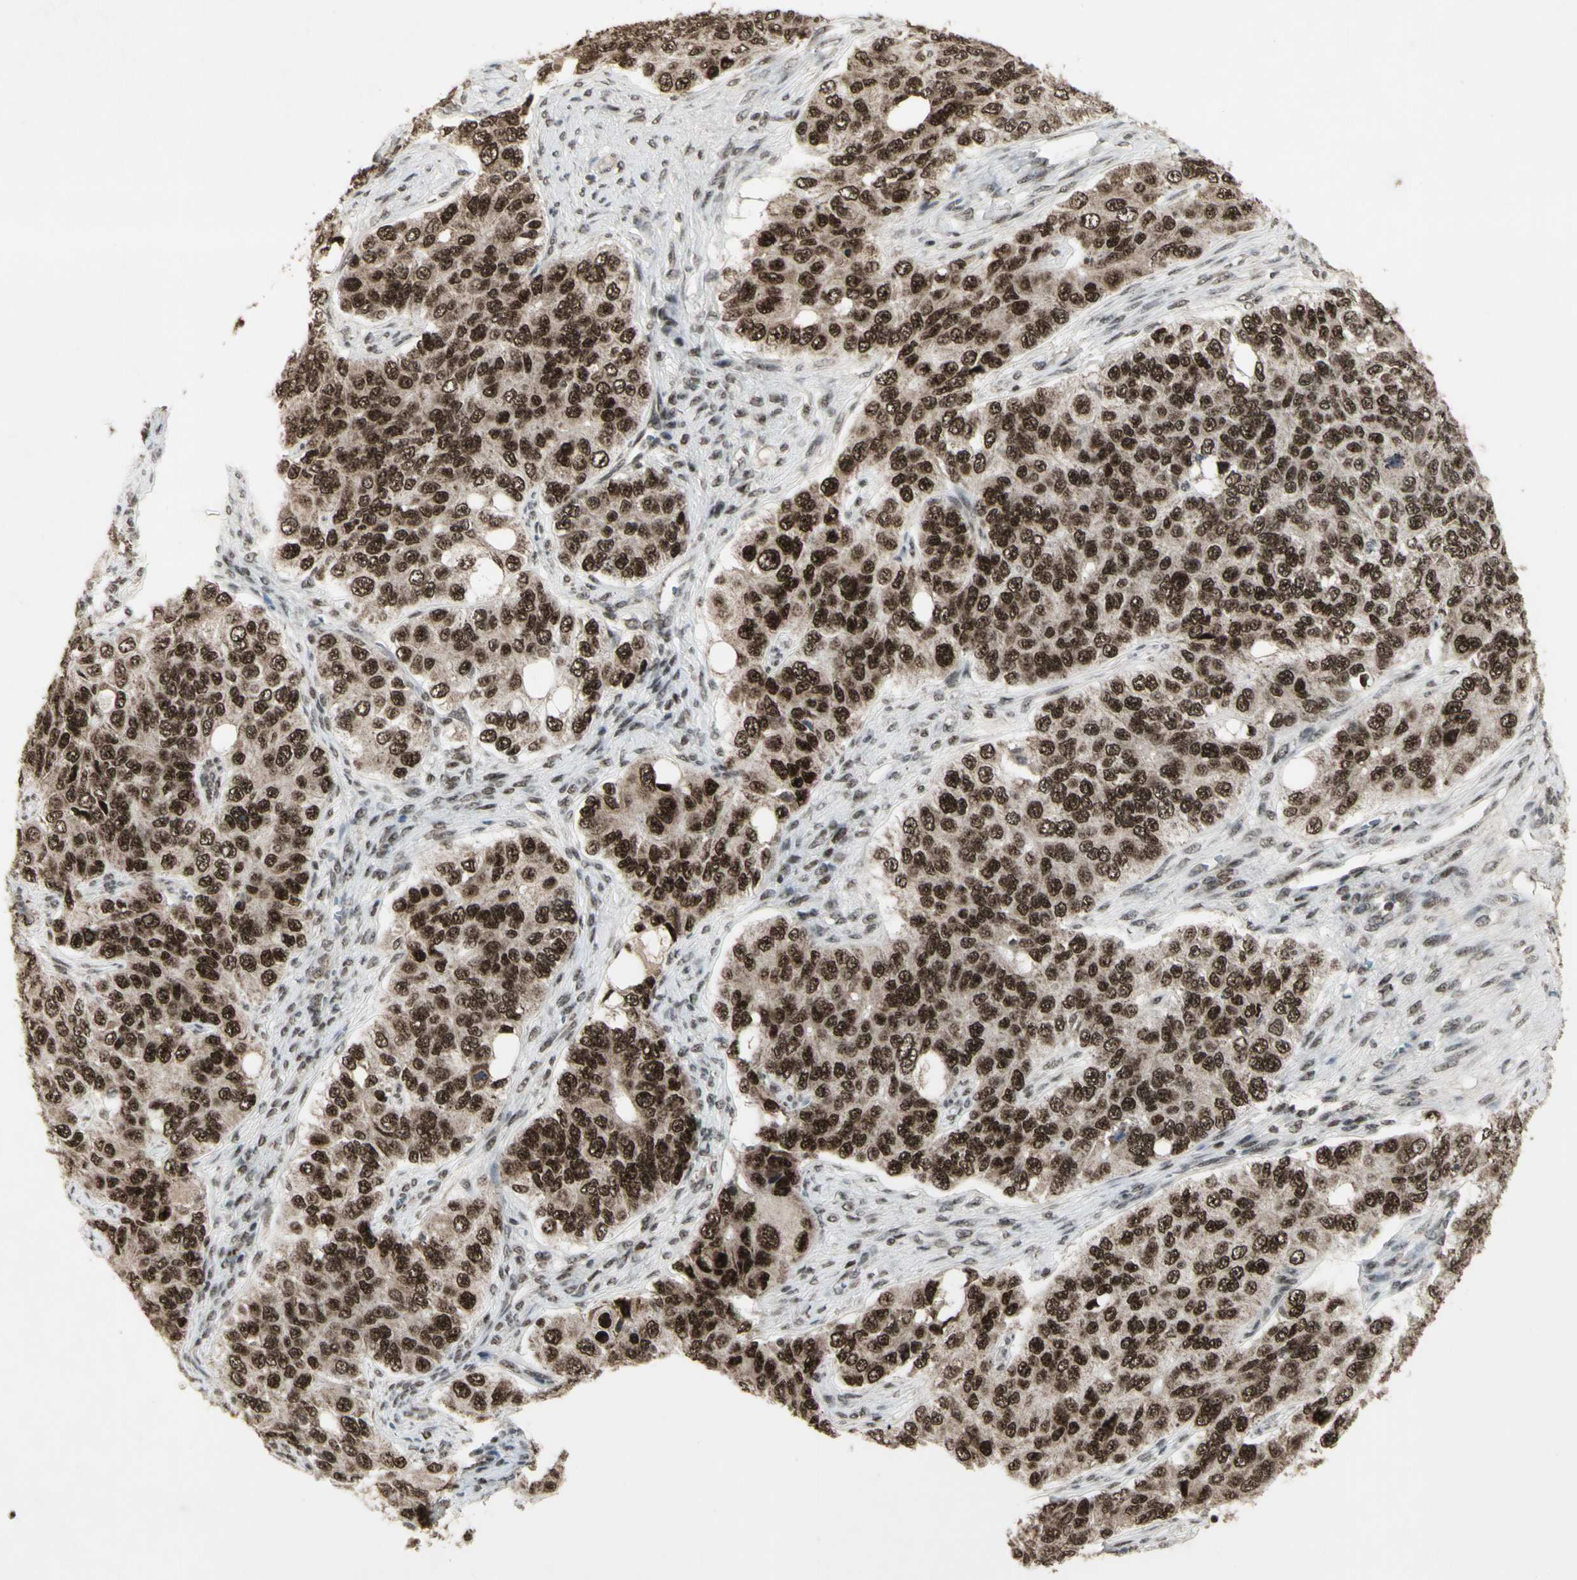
{"staining": {"intensity": "strong", "quantity": ">75%", "location": "nuclear"}, "tissue": "ovarian cancer", "cell_type": "Tumor cells", "image_type": "cancer", "snomed": [{"axis": "morphology", "description": "Carcinoma, endometroid"}, {"axis": "topography", "description": "Ovary"}], "caption": "Endometroid carcinoma (ovarian) stained with immunohistochemistry (IHC) shows strong nuclear staining in about >75% of tumor cells. The staining is performed using DAB (3,3'-diaminobenzidine) brown chromogen to label protein expression. The nuclei are counter-stained blue using hematoxylin.", "gene": "CCNT1", "patient": {"sex": "female", "age": 51}}